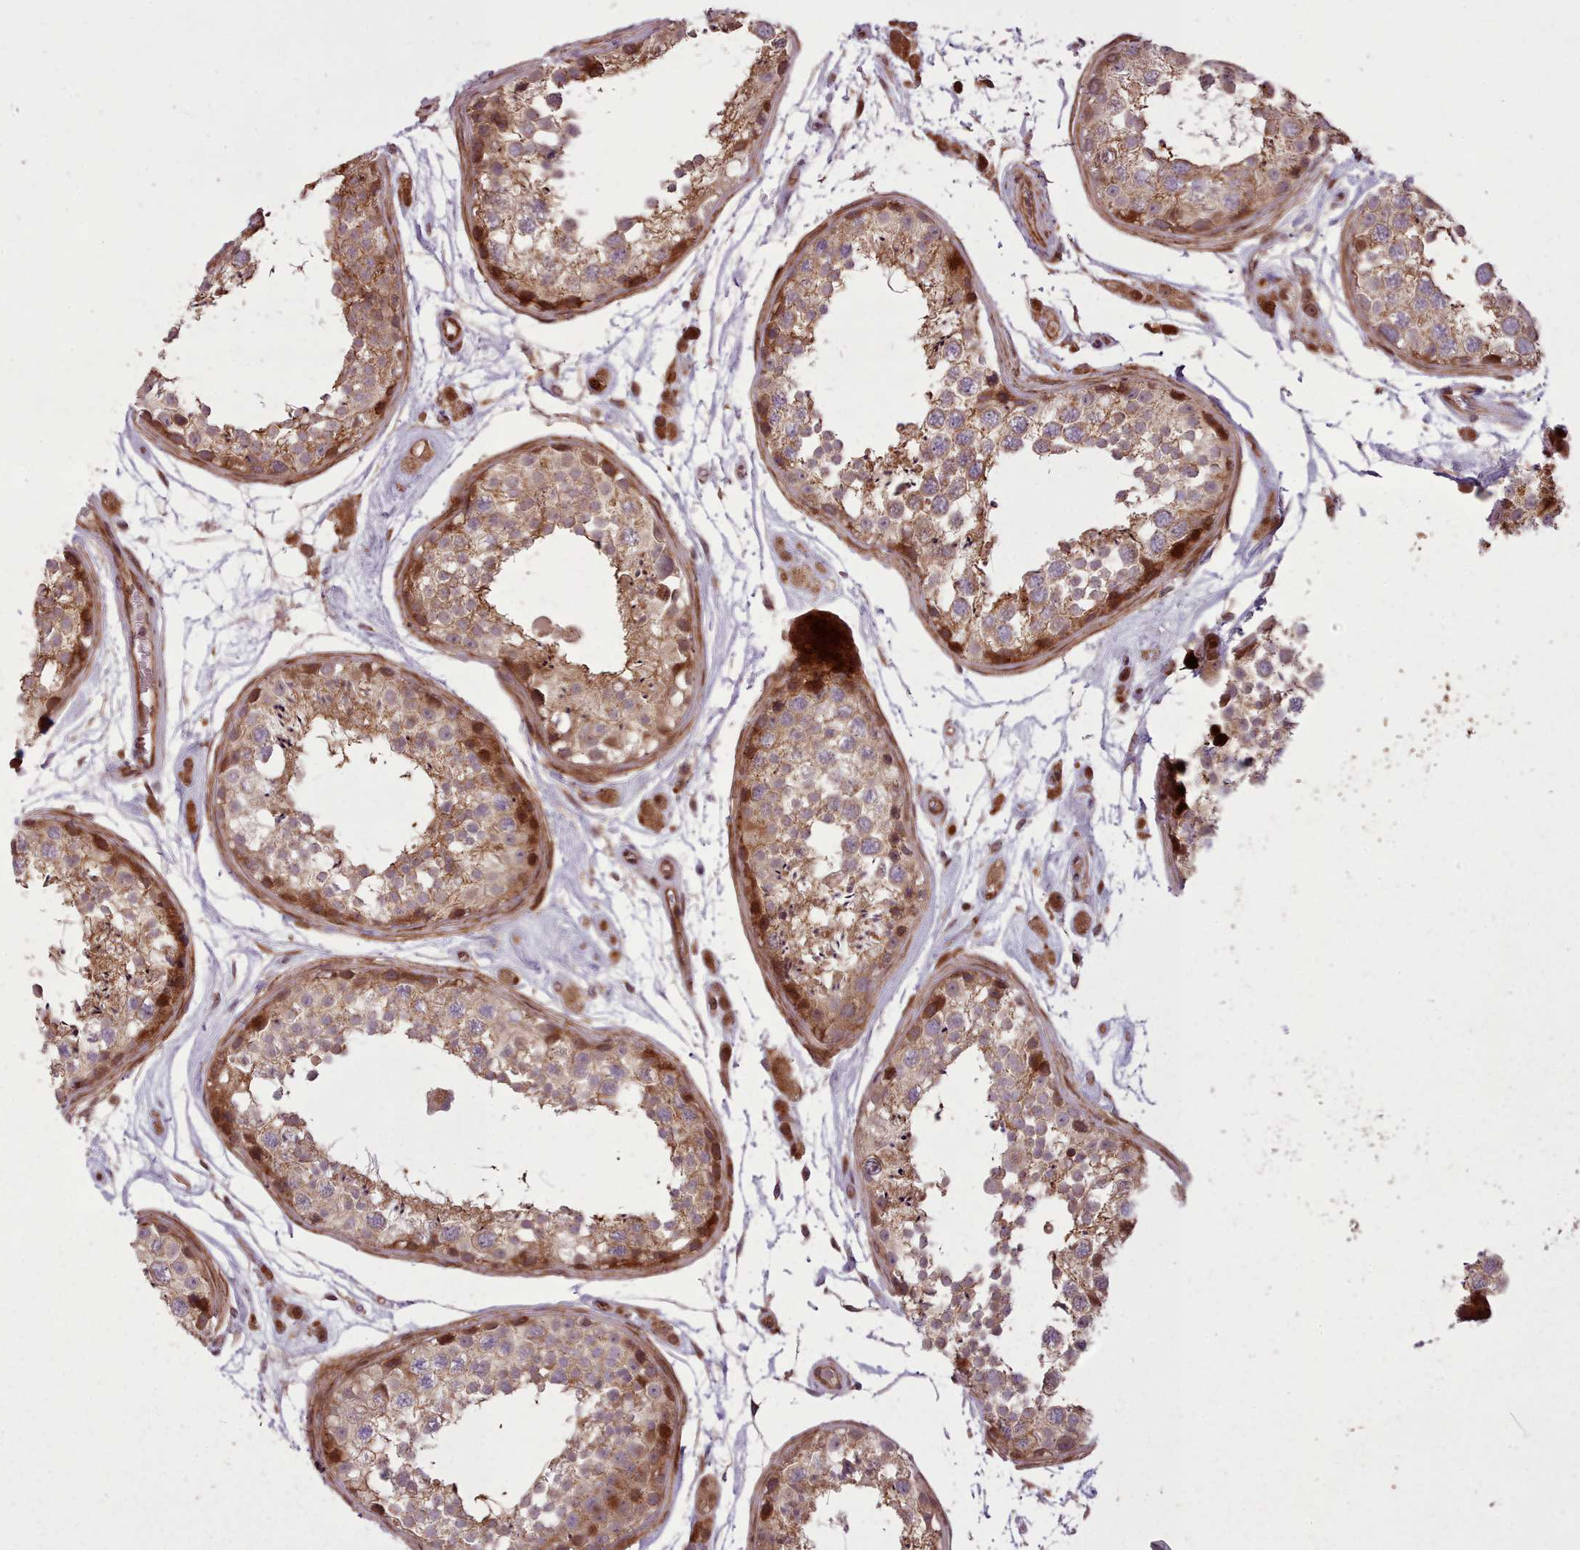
{"staining": {"intensity": "strong", "quantity": "<25%", "location": "cytoplasmic/membranous,nuclear"}, "tissue": "testis", "cell_type": "Cells in seminiferous ducts", "image_type": "normal", "snomed": [{"axis": "morphology", "description": "Normal tissue, NOS"}, {"axis": "topography", "description": "Testis"}], "caption": "Testis was stained to show a protein in brown. There is medium levels of strong cytoplasmic/membranous,nuclear positivity in approximately <25% of cells in seminiferous ducts.", "gene": "NLRP7", "patient": {"sex": "male", "age": 25}}